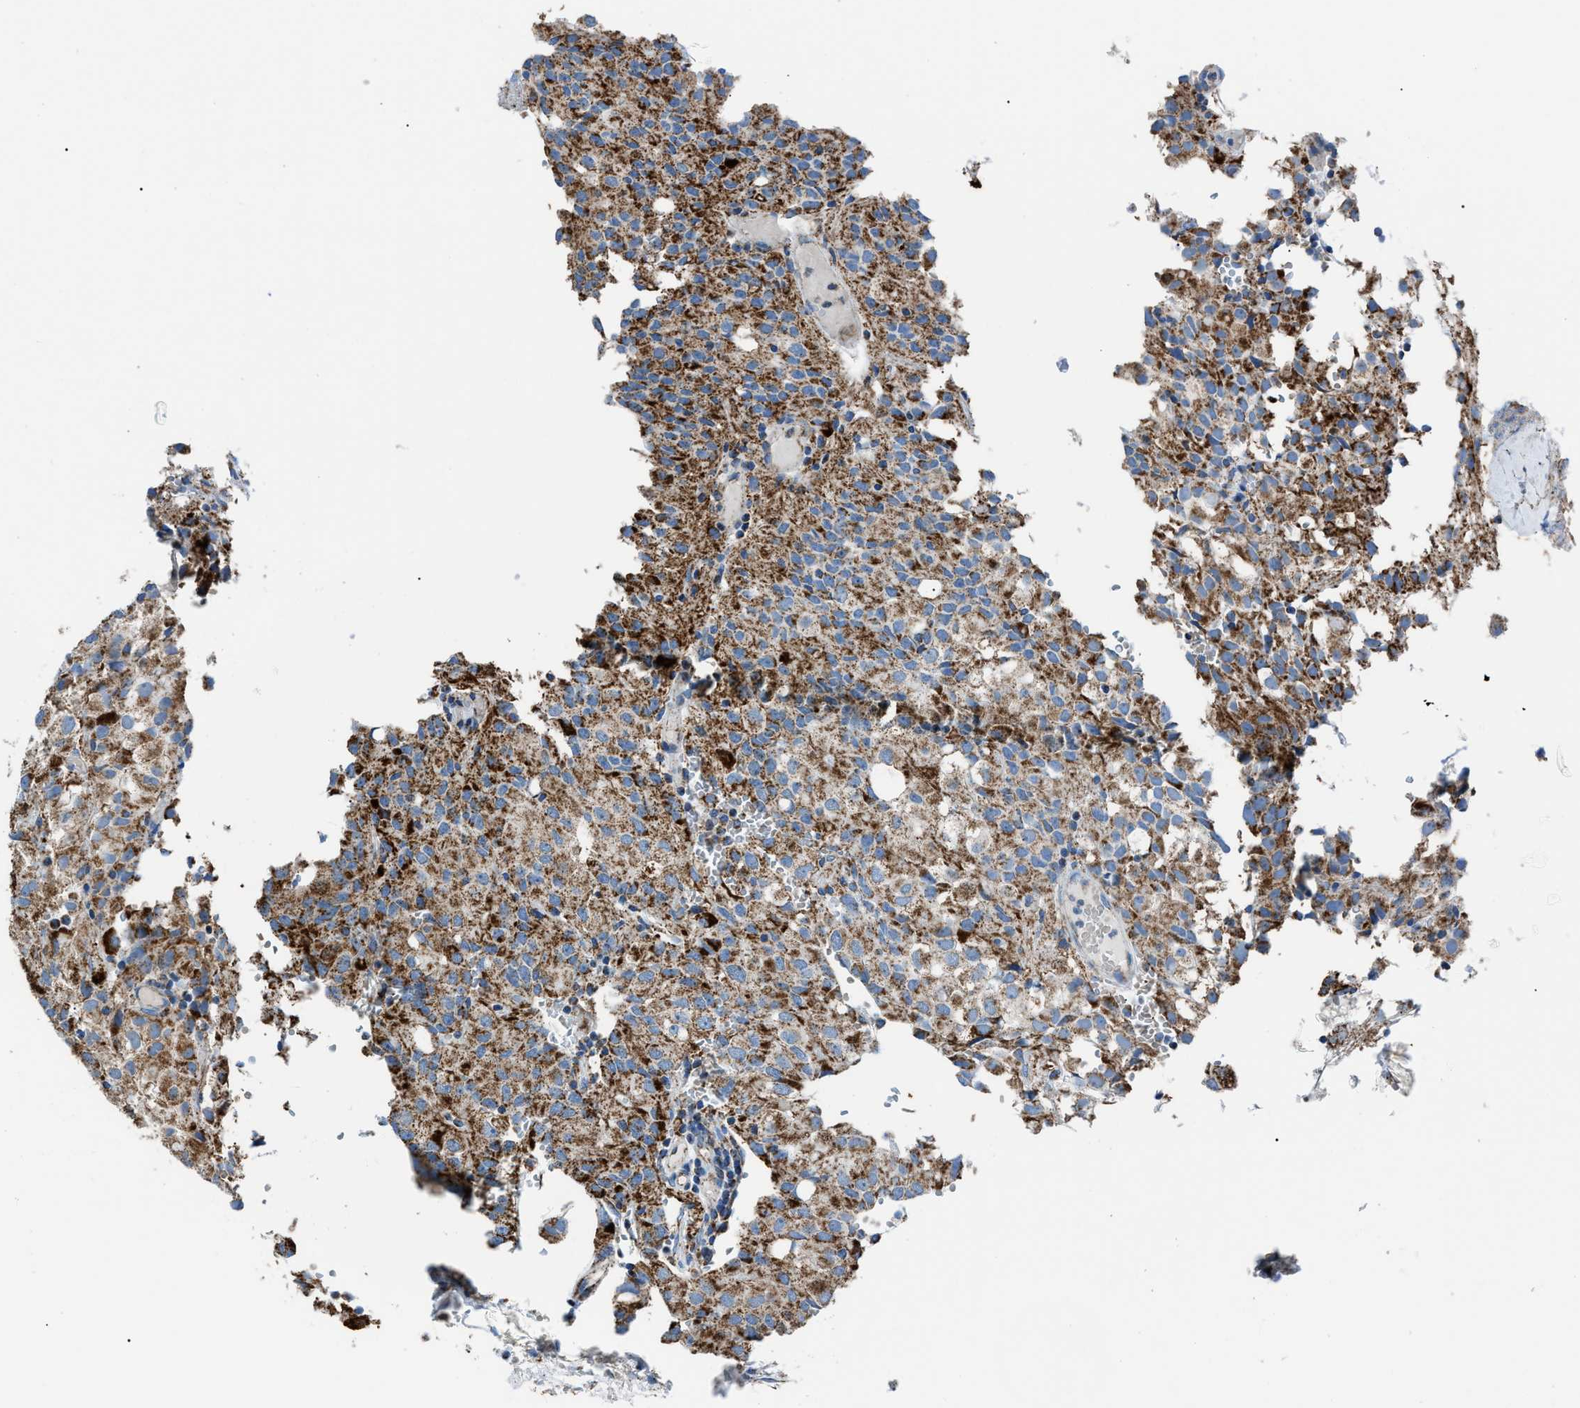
{"staining": {"intensity": "moderate", "quantity": "25%-75%", "location": "cytoplasmic/membranous"}, "tissue": "glioma", "cell_type": "Tumor cells", "image_type": "cancer", "snomed": [{"axis": "morphology", "description": "Glioma, malignant, High grade"}, {"axis": "topography", "description": "Brain"}], "caption": "This is an image of immunohistochemistry (IHC) staining of high-grade glioma (malignant), which shows moderate positivity in the cytoplasmic/membranous of tumor cells.", "gene": "PHB2", "patient": {"sex": "male", "age": 32}}